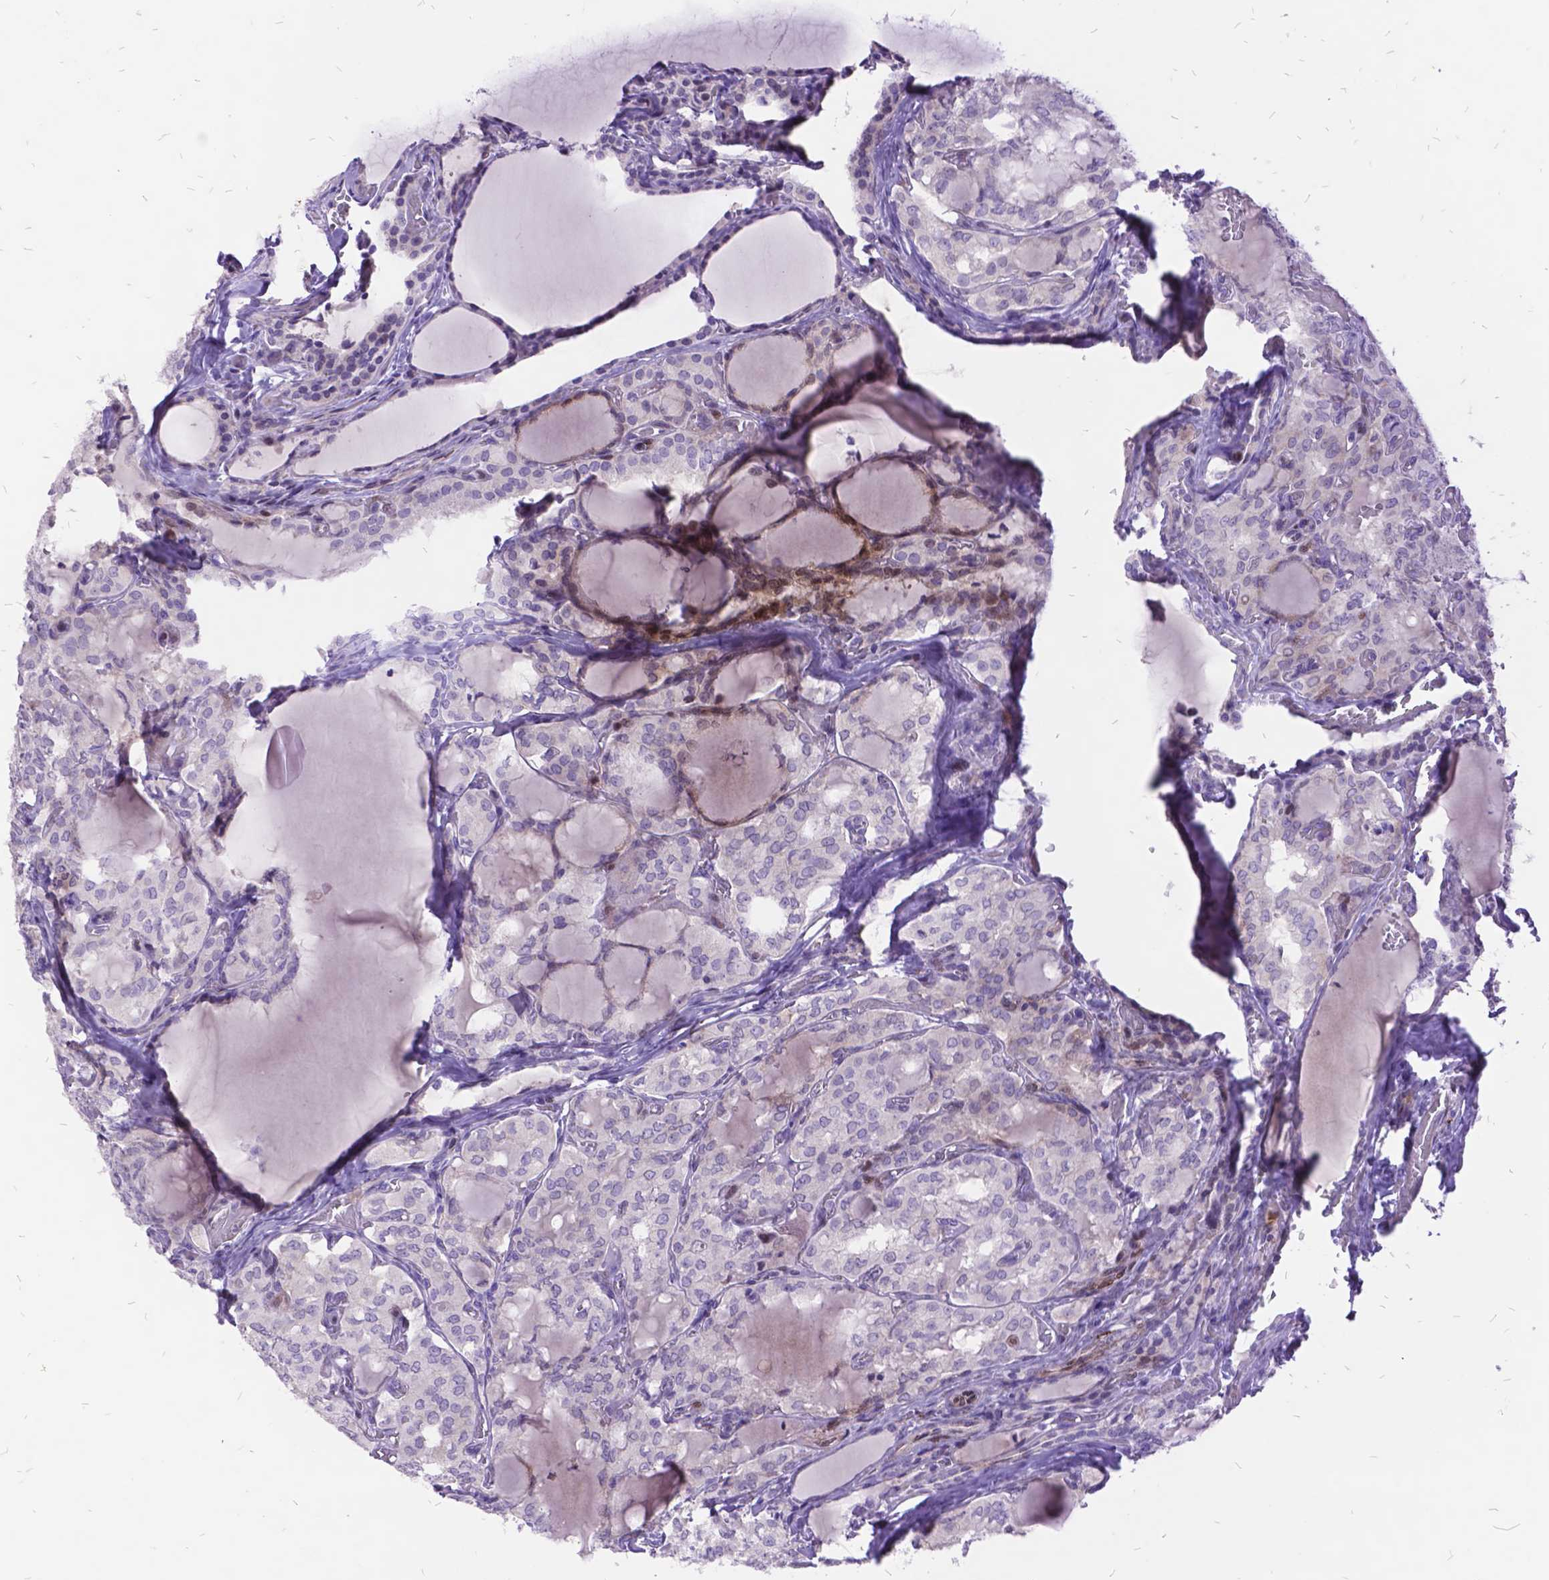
{"staining": {"intensity": "negative", "quantity": "none", "location": "none"}, "tissue": "thyroid cancer", "cell_type": "Tumor cells", "image_type": "cancer", "snomed": [{"axis": "morphology", "description": "Papillary adenocarcinoma, NOS"}, {"axis": "topography", "description": "Thyroid gland"}], "caption": "High magnification brightfield microscopy of thyroid cancer stained with DAB (3,3'-diaminobenzidine) (brown) and counterstained with hematoxylin (blue): tumor cells show no significant positivity.", "gene": "ITGB6", "patient": {"sex": "male", "age": 20}}